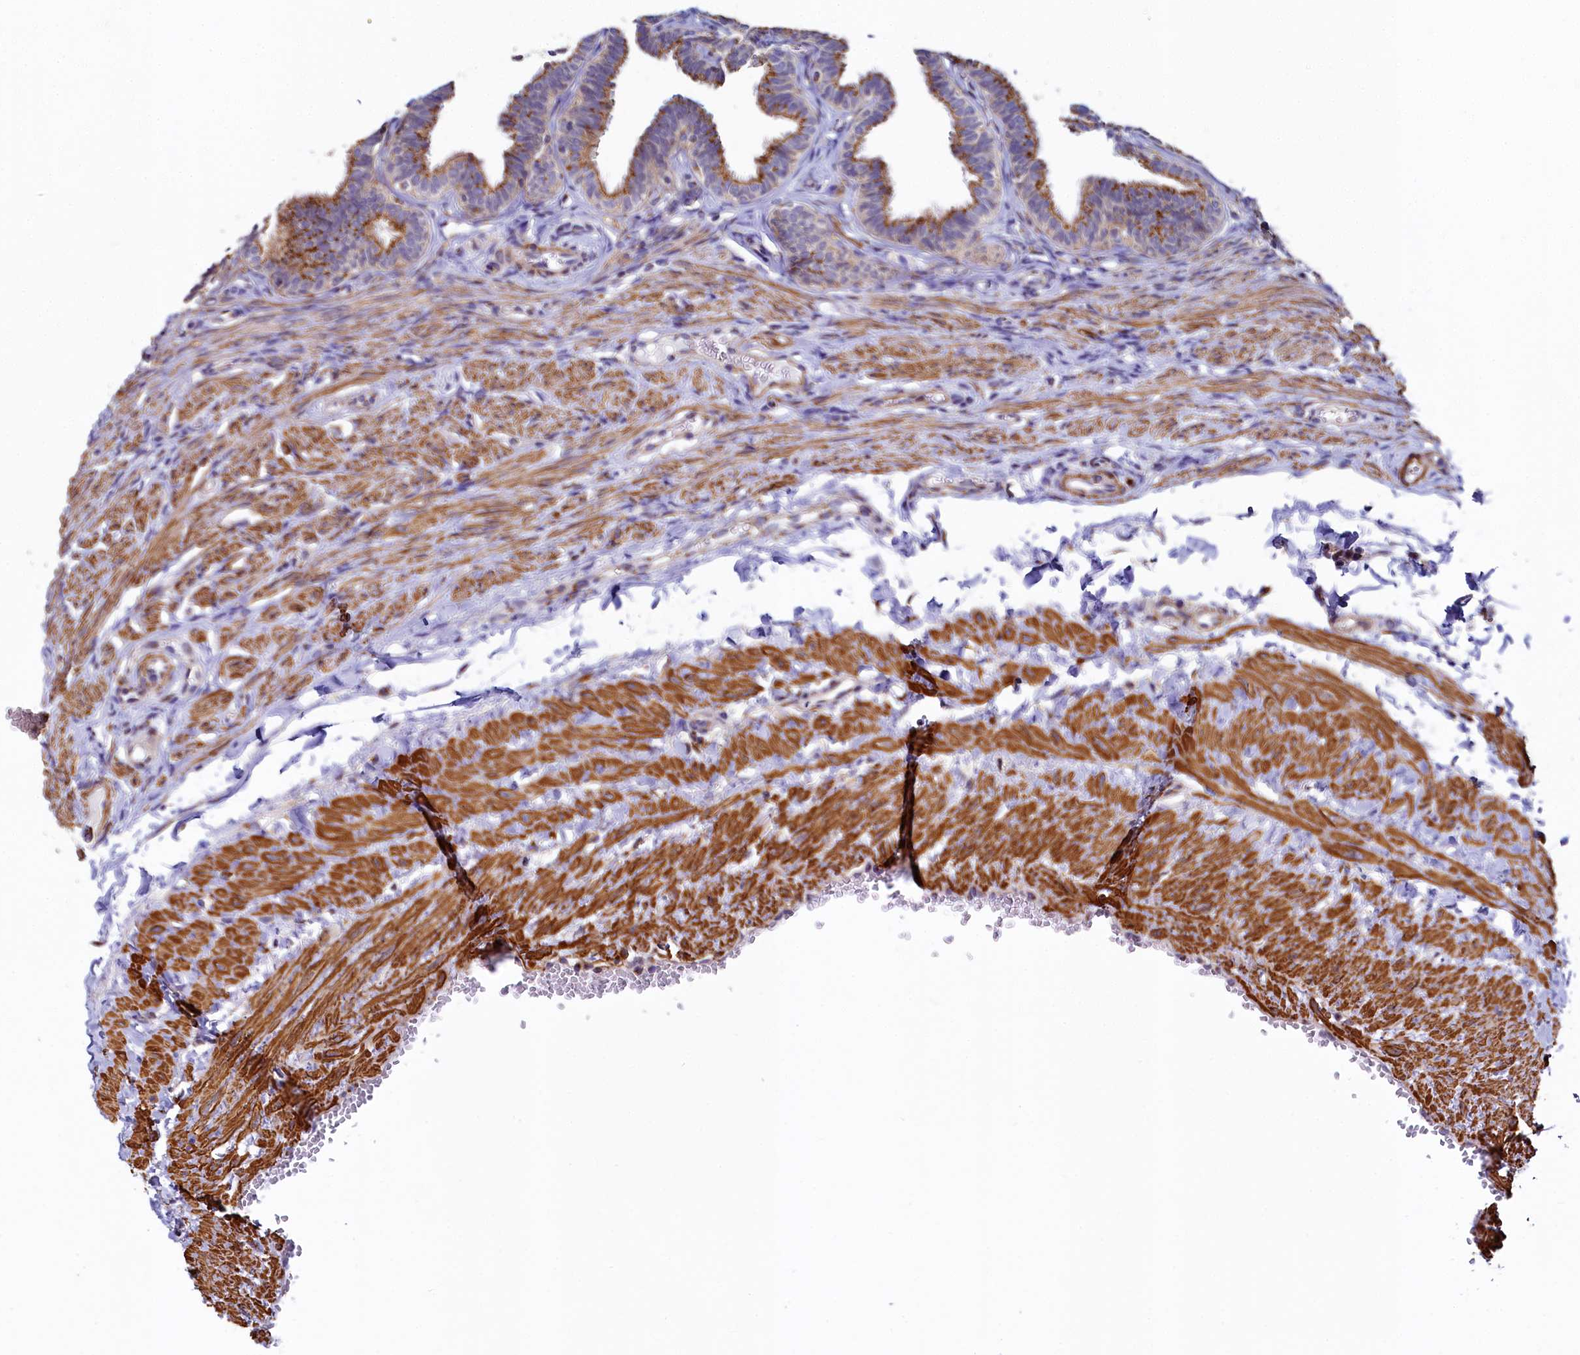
{"staining": {"intensity": "moderate", "quantity": ">75%", "location": "cytoplasmic/membranous"}, "tissue": "fallopian tube", "cell_type": "Glandular cells", "image_type": "normal", "snomed": [{"axis": "morphology", "description": "Normal tissue, NOS"}, {"axis": "topography", "description": "Fallopian tube"}, {"axis": "topography", "description": "Ovary"}], "caption": "The image demonstrates immunohistochemical staining of unremarkable fallopian tube. There is moderate cytoplasmic/membranous positivity is appreciated in approximately >75% of glandular cells.", "gene": "BET1L", "patient": {"sex": "female", "age": 23}}